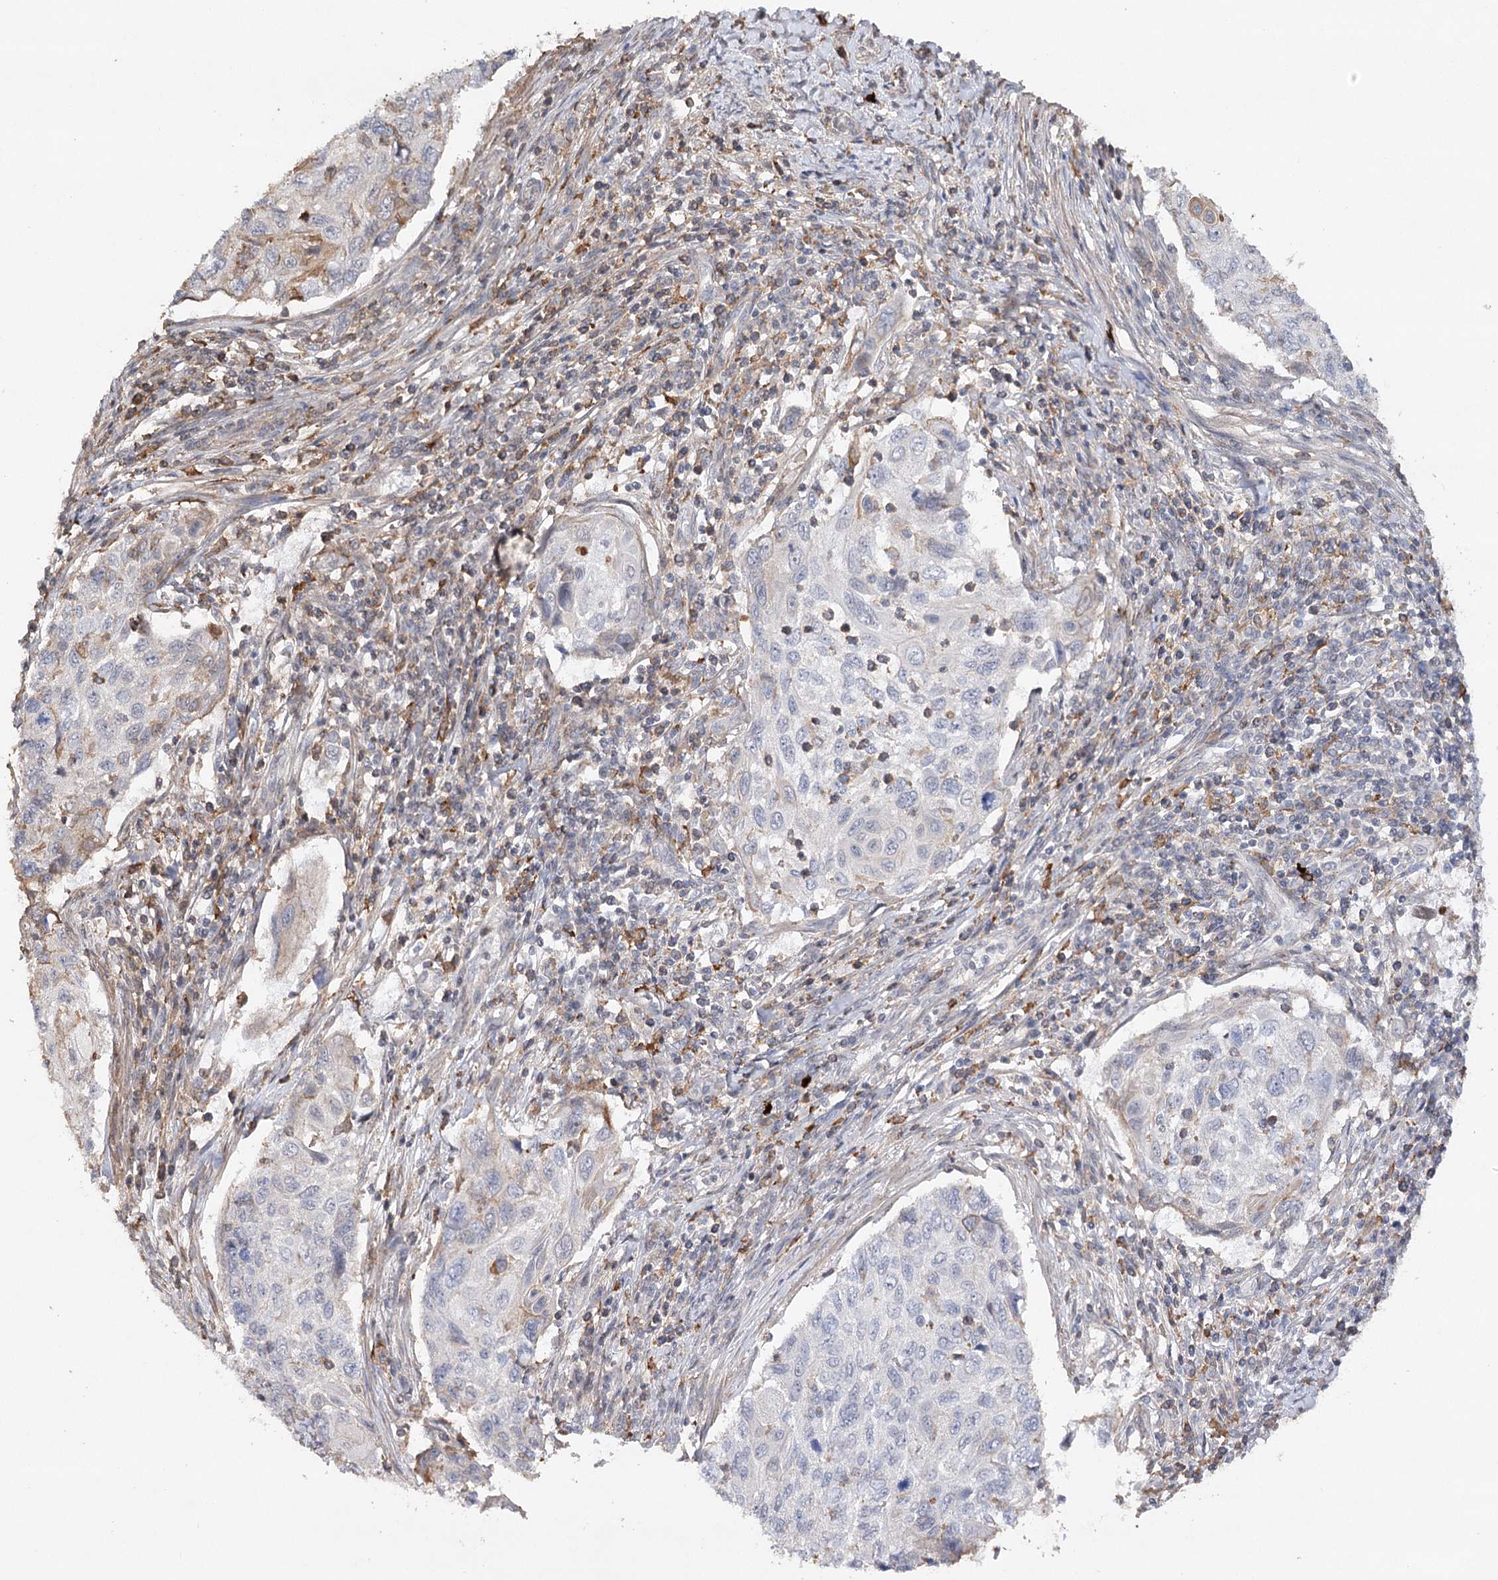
{"staining": {"intensity": "negative", "quantity": "none", "location": "none"}, "tissue": "cervical cancer", "cell_type": "Tumor cells", "image_type": "cancer", "snomed": [{"axis": "morphology", "description": "Squamous cell carcinoma, NOS"}, {"axis": "topography", "description": "Cervix"}], "caption": "A high-resolution micrograph shows immunohistochemistry staining of cervical cancer, which displays no significant staining in tumor cells.", "gene": "OBSL1", "patient": {"sex": "female", "age": 70}}